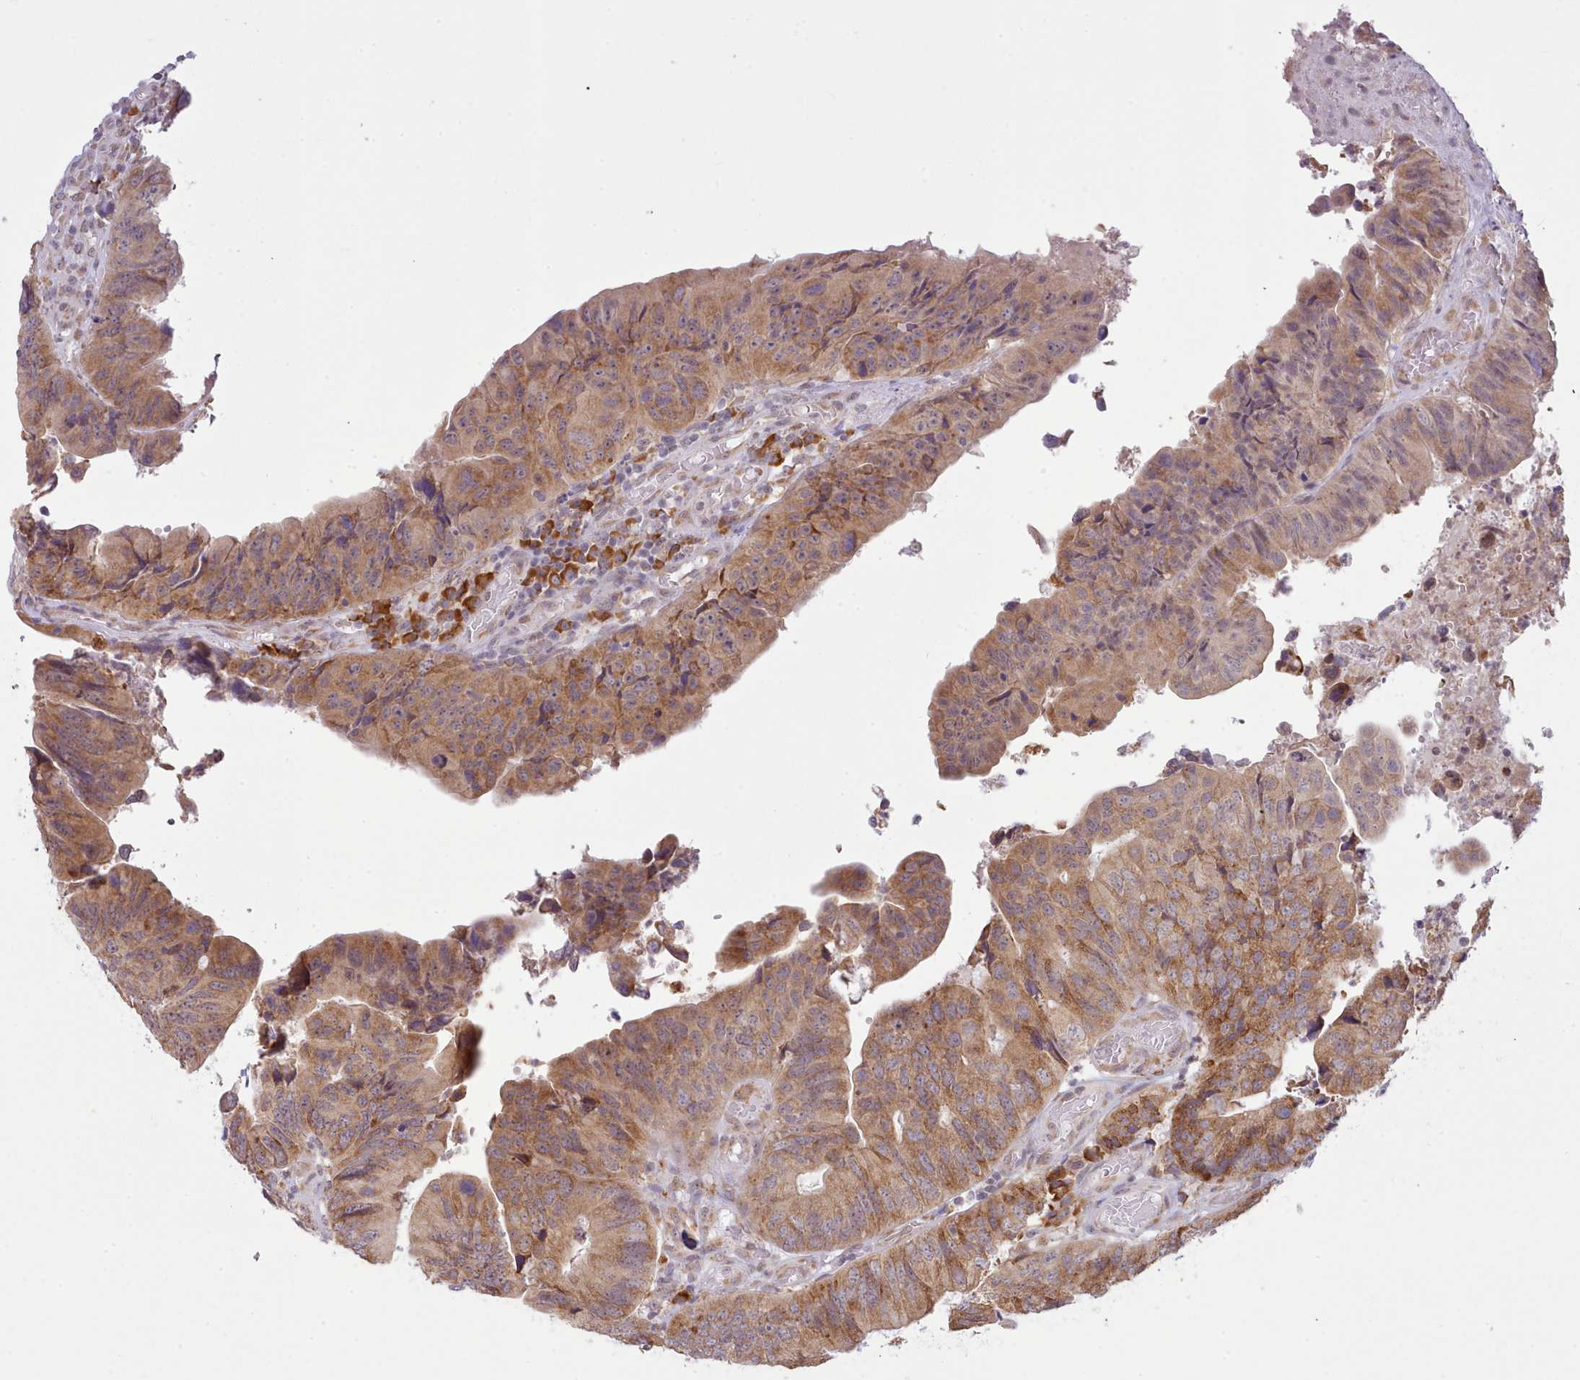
{"staining": {"intensity": "moderate", "quantity": ">75%", "location": "cytoplasmic/membranous"}, "tissue": "colorectal cancer", "cell_type": "Tumor cells", "image_type": "cancer", "snomed": [{"axis": "morphology", "description": "Adenocarcinoma, NOS"}, {"axis": "topography", "description": "Colon"}], "caption": "The immunohistochemical stain shows moderate cytoplasmic/membranous expression in tumor cells of adenocarcinoma (colorectal) tissue.", "gene": "SEC61B", "patient": {"sex": "female", "age": 67}}